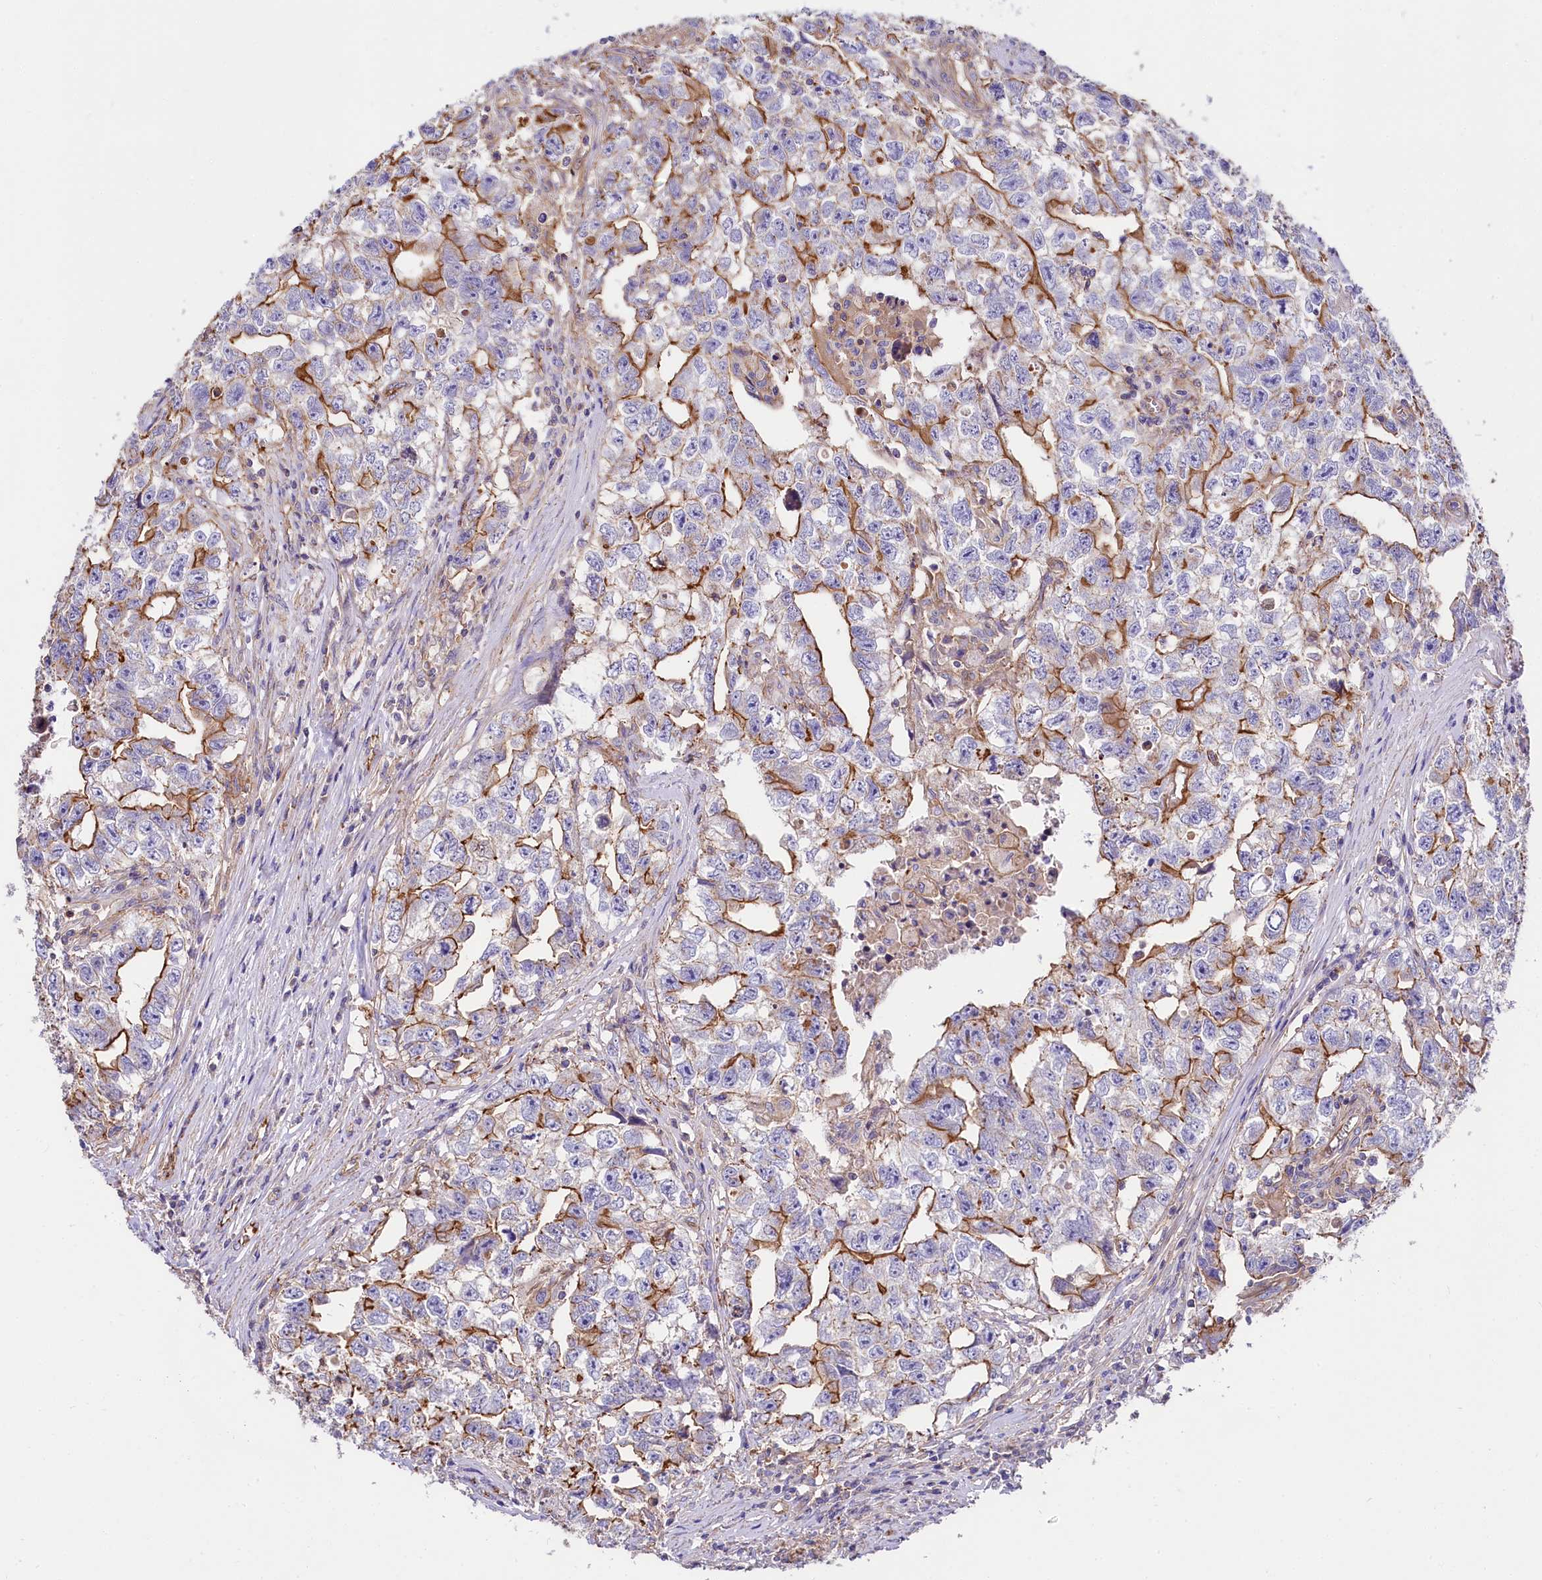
{"staining": {"intensity": "moderate", "quantity": "25%-75%", "location": "cytoplasmic/membranous"}, "tissue": "testis cancer", "cell_type": "Tumor cells", "image_type": "cancer", "snomed": [{"axis": "morphology", "description": "Seminoma, NOS"}, {"axis": "morphology", "description": "Carcinoma, Embryonal, NOS"}, {"axis": "topography", "description": "Testis"}], "caption": "Protein staining of testis seminoma tissue reveals moderate cytoplasmic/membranous positivity in approximately 25%-75% of tumor cells.", "gene": "FCHSD2", "patient": {"sex": "male", "age": 43}}